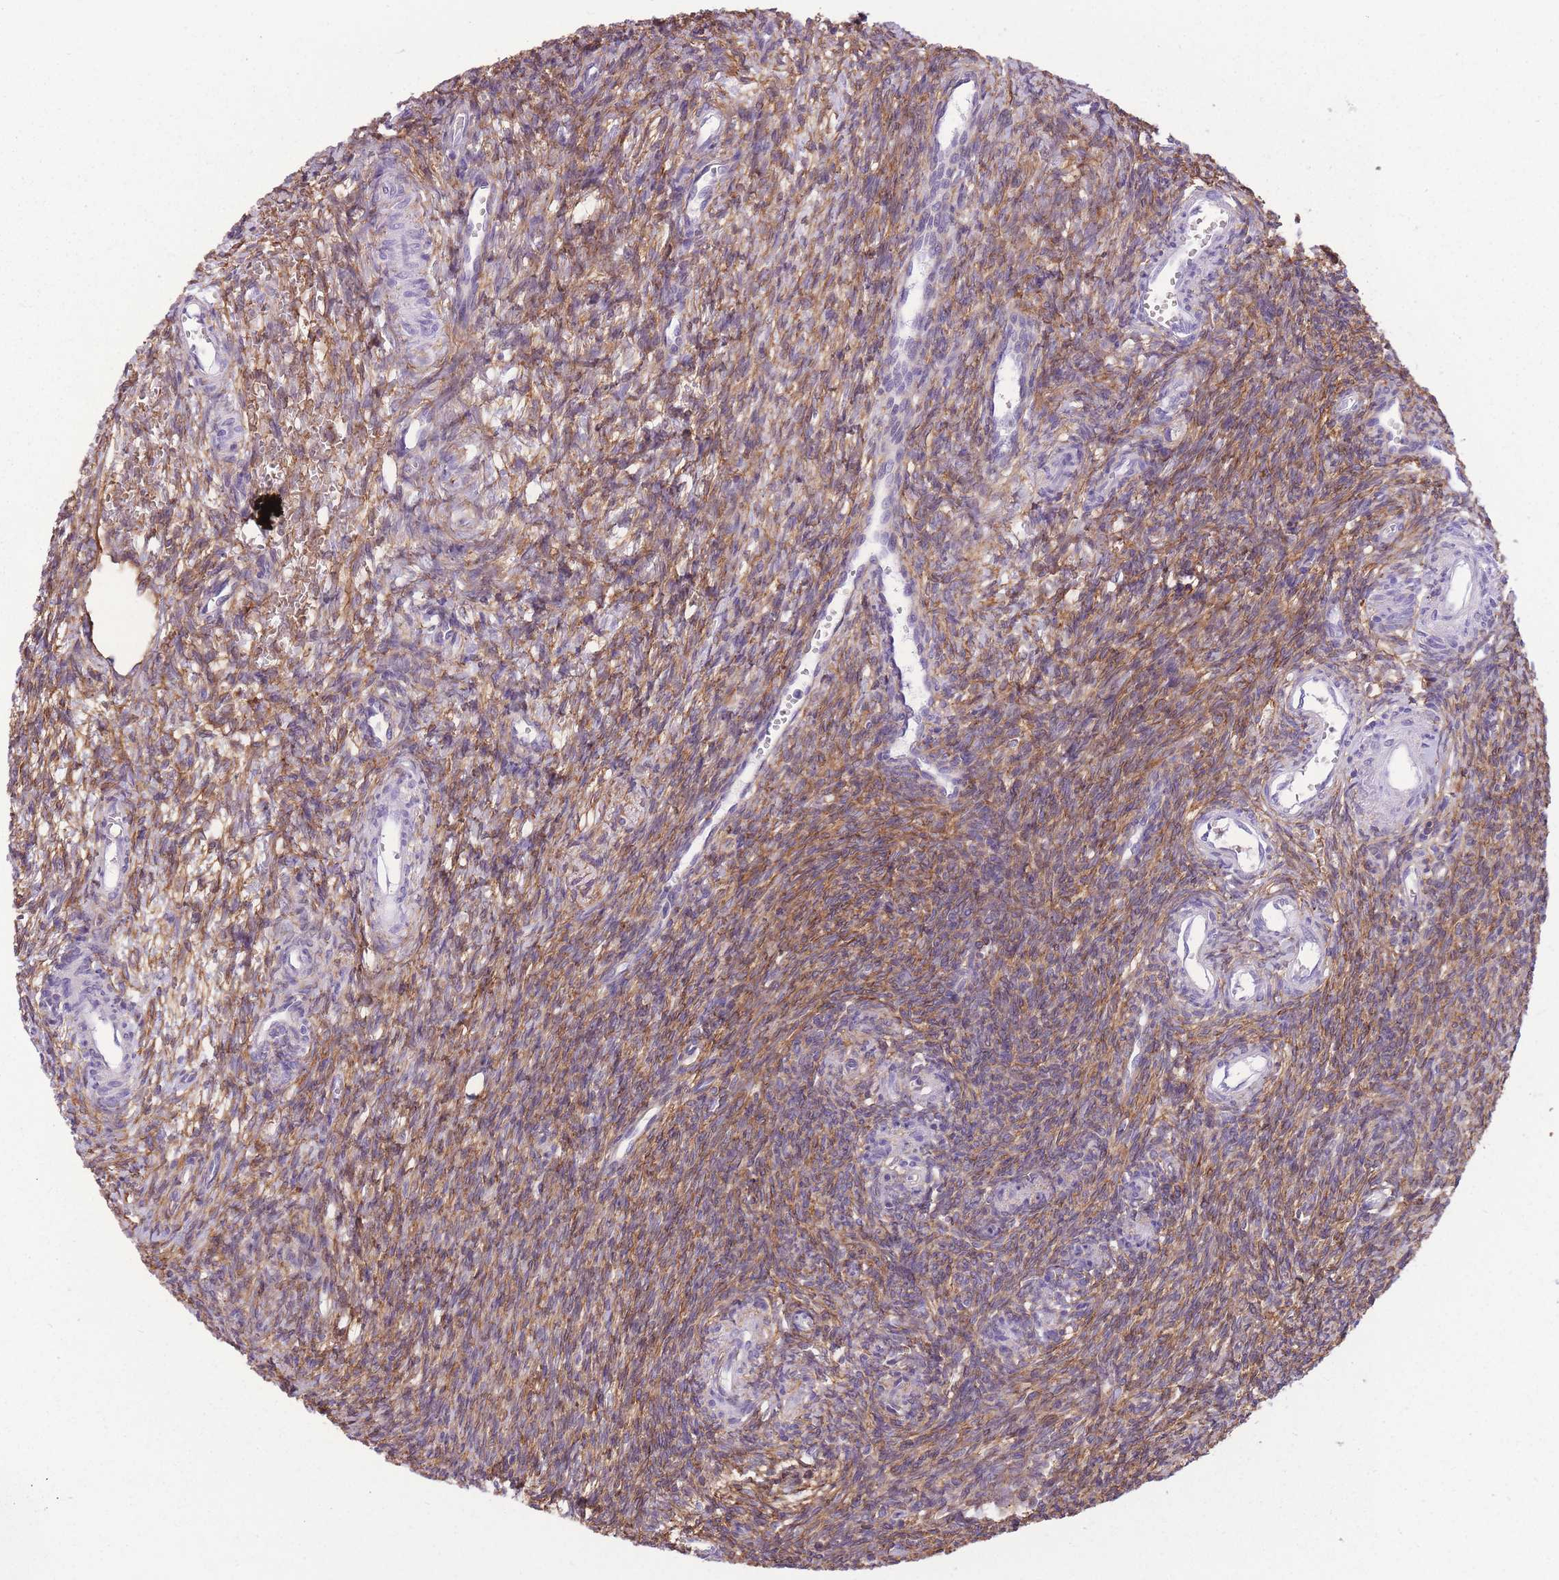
{"staining": {"intensity": "moderate", "quantity": ">75%", "location": "cytoplasmic/membranous"}, "tissue": "ovary", "cell_type": "Ovarian stroma cells", "image_type": "normal", "snomed": [{"axis": "morphology", "description": "Normal tissue, NOS"}, {"axis": "topography", "description": "Ovary"}], "caption": "Human ovary stained with a brown dye exhibits moderate cytoplasmic/membranous positive expression in approximately >75% of ovarian stroma cells.", "gene": "ADD1", "patient": {"sex": "female", "age": 39}}